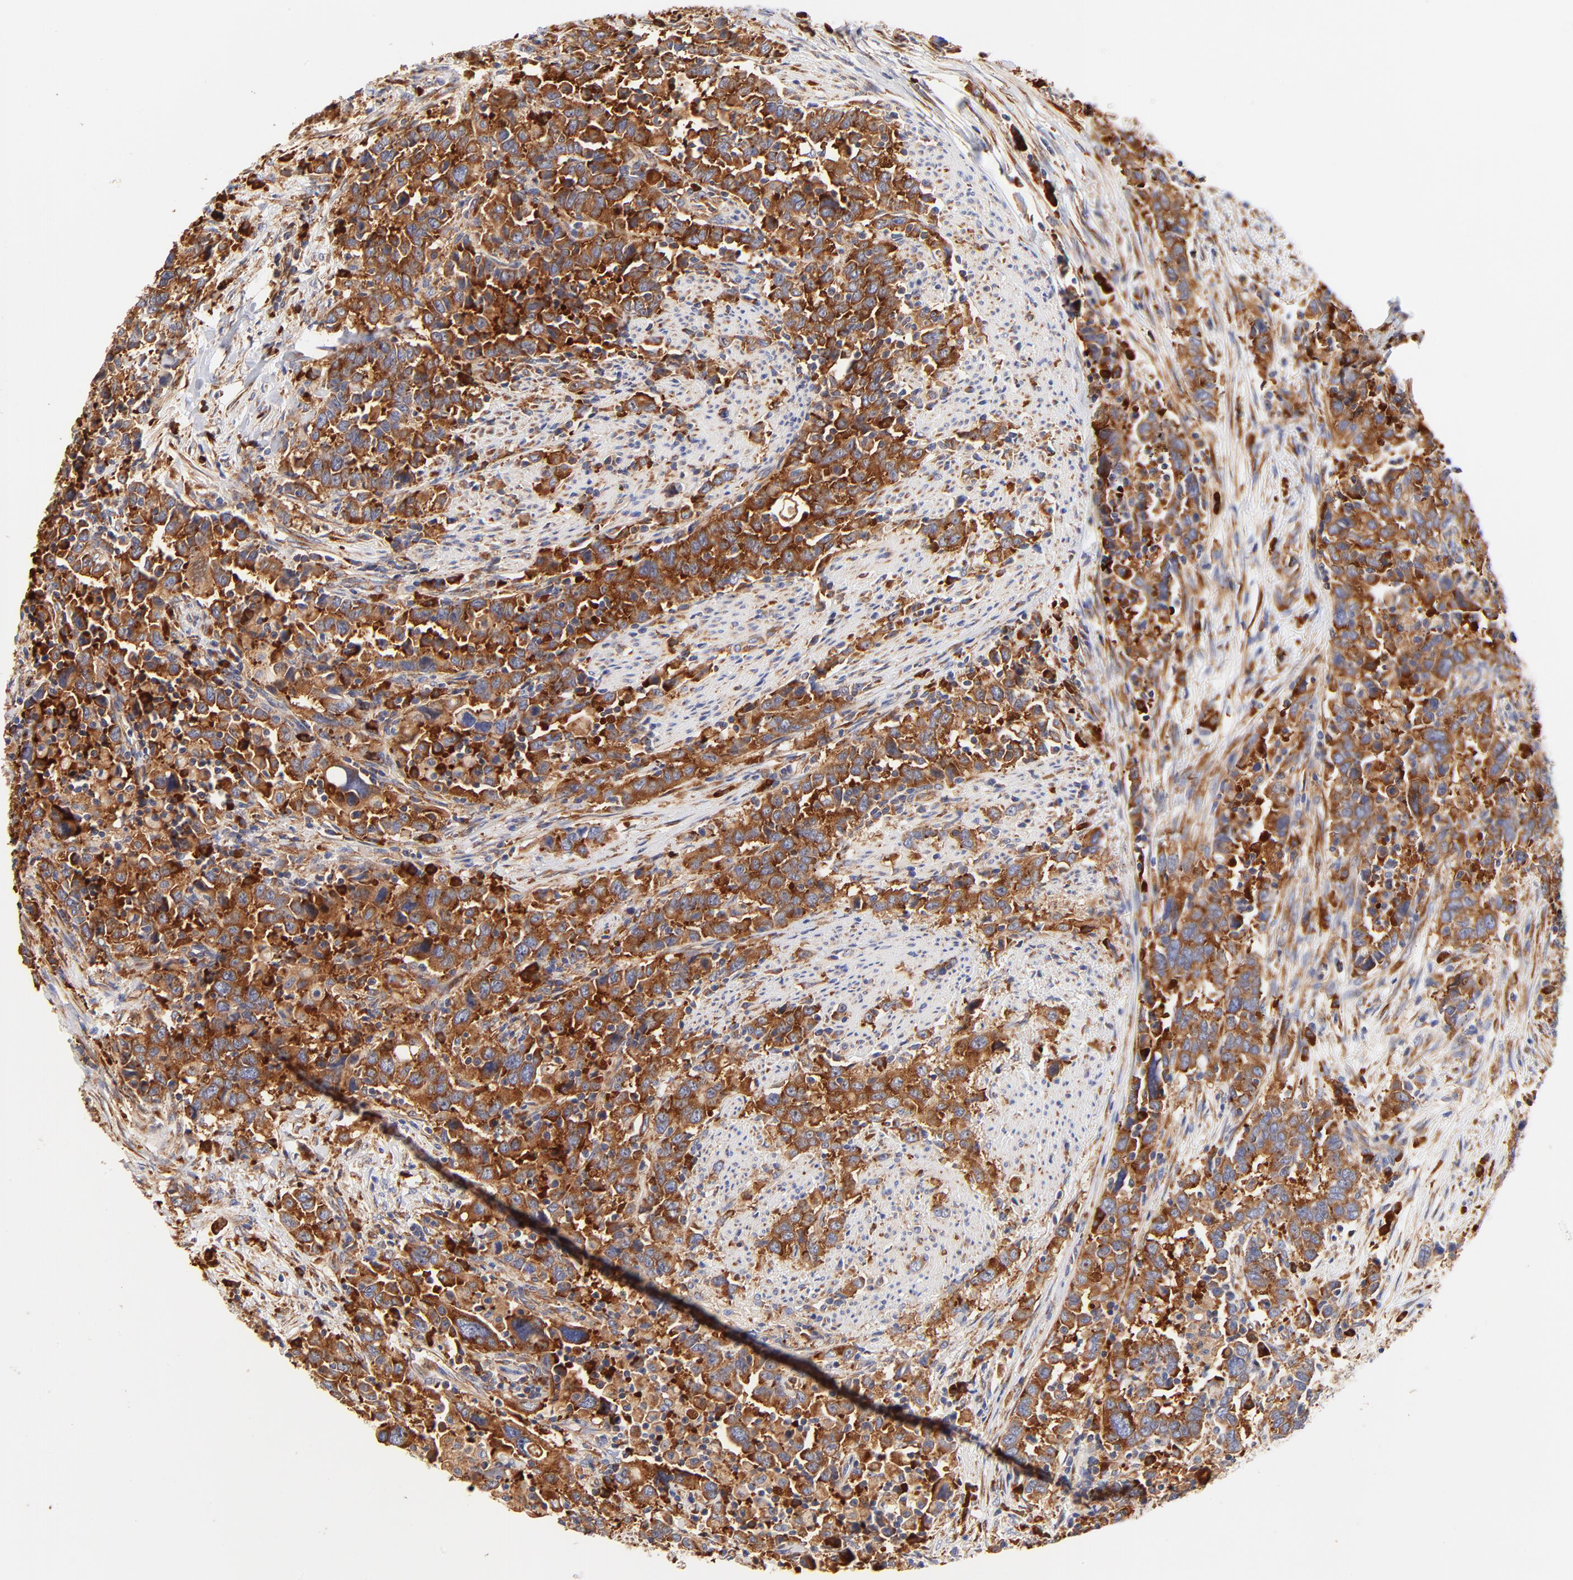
{"staining": {"intensity": "strong", "quantity": ">75%", "location": "cytoplasmic/membranous"}, "tissue": "urothelial cancer", "cell_type": "Tumor cells", "image_type": "cancer", "snomed": [{"axis": "morphology", "description": "Urothelial carcinoma, High grade"}, {"axis": "topography", "description": "Urinary bladder"}], "caption": "Immunohistochemical staining of urothelial carcinoma (high-grade) demonstrates high levels of strong cytoplasmic/membranous positivity in about >75% of tumor cells. (brown staining indicates protein expression, while blue staining denotes nuclei).", "gene": "RPL27", "patient": {"sex": "male", "age": 61}}